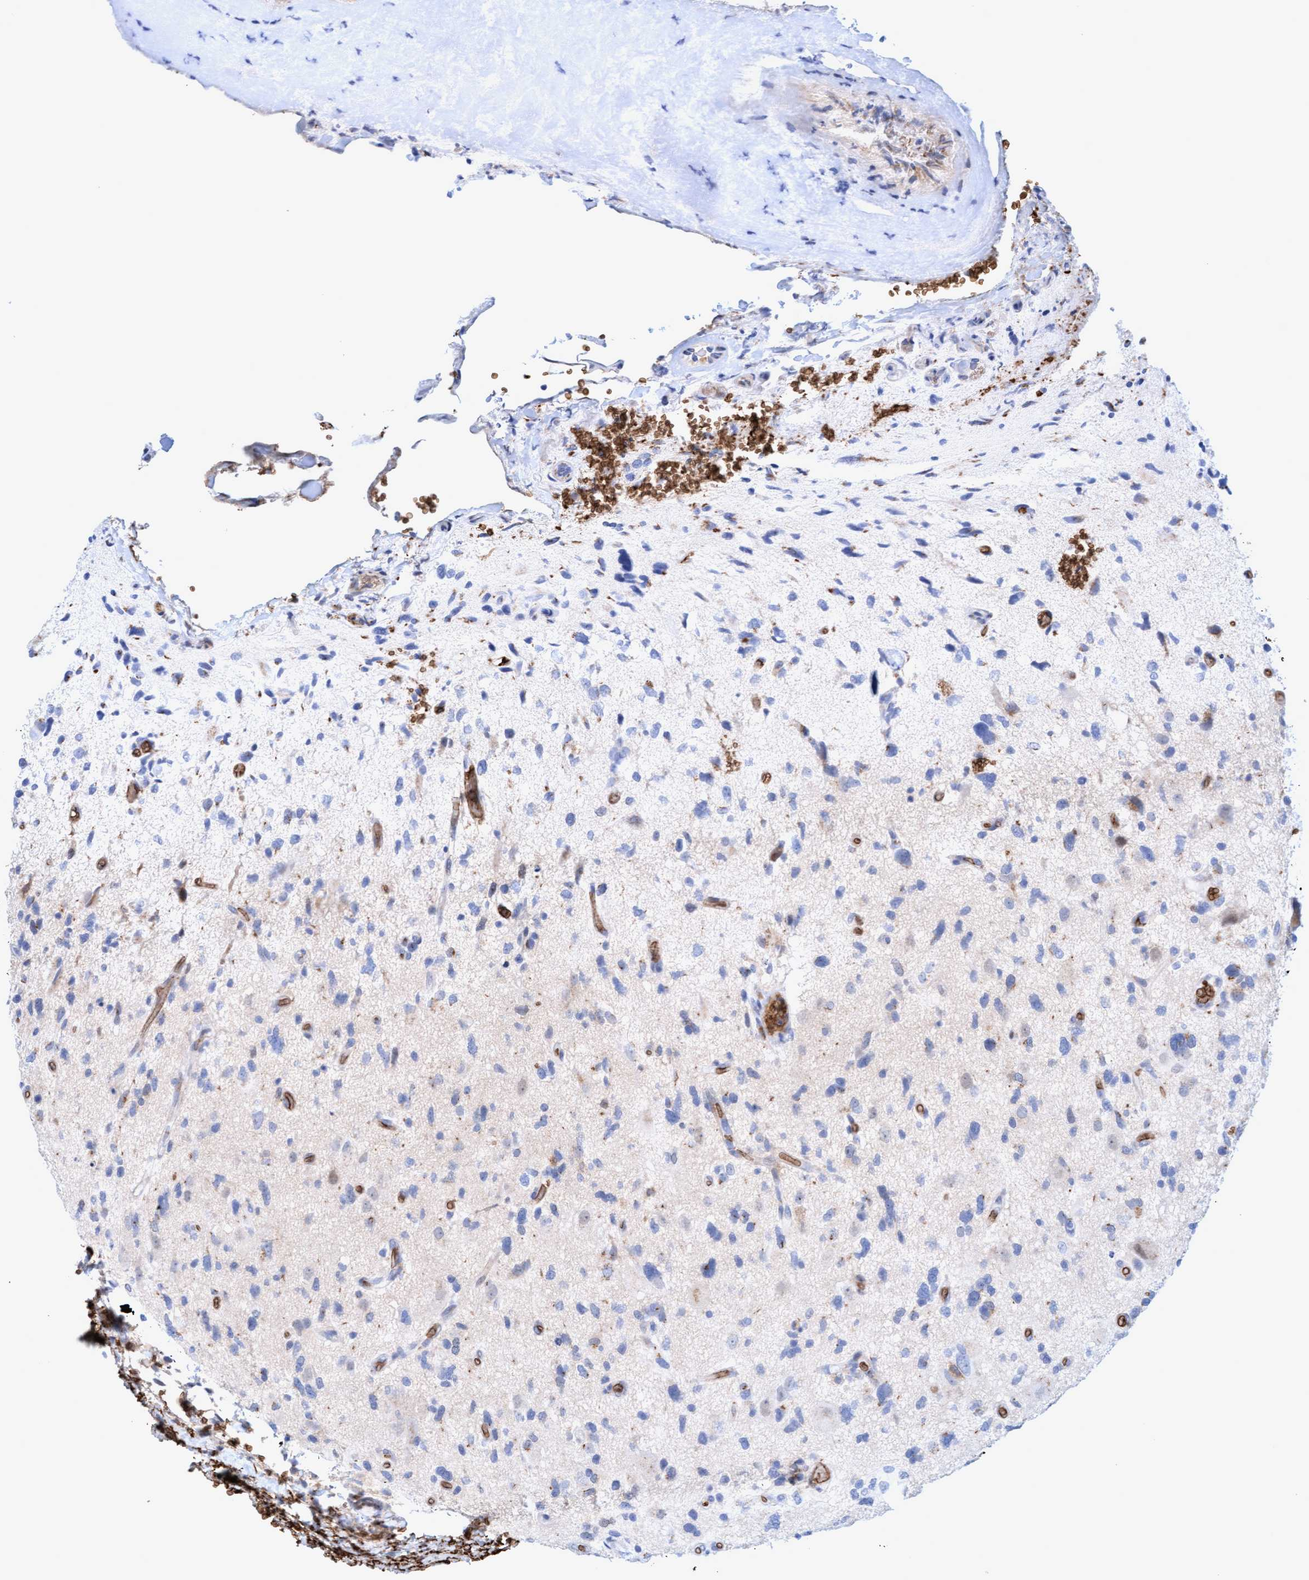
{"staining": {"intensity": "negative", "quantity": "none", "location": "none"}, "tissue": "glioma", "cell_type": "Tumor cells", "image_type": "cancer", "snomed": [{"axis": "morphology", "description": "Glioma, malignant, High grade"}, {"axis": "topography", "description": "Brain"}], "caption": "Glioma stained for a protein using immunohistochemistry displays no positivity tumor cells.", "gene": "SPEM2", "patient": {"sex": "male", "age": 33}}